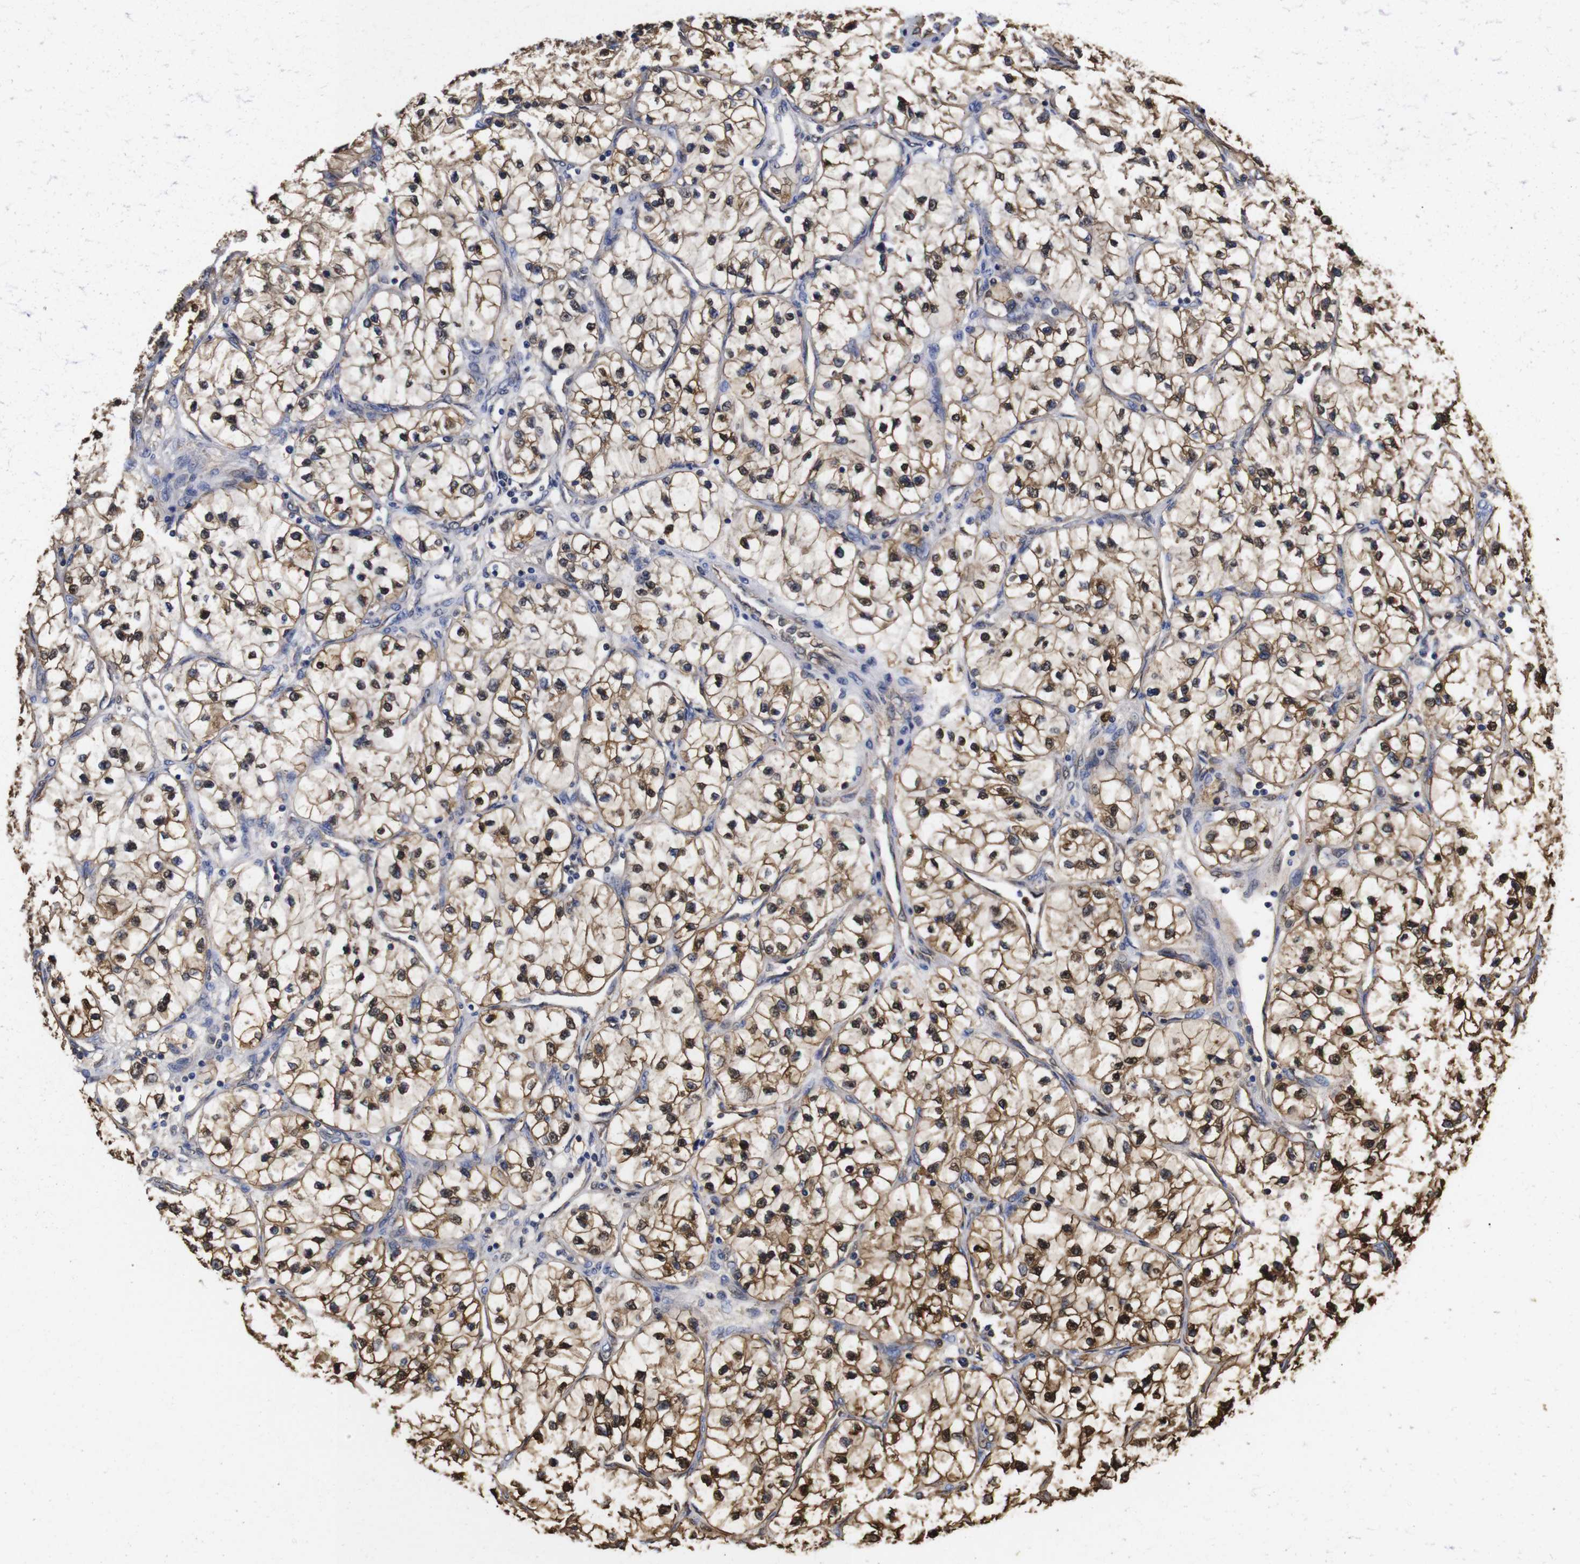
{"staining": {"intensity": "strong", "quantity": ">75%", "location": "cytoplasmic/membranous,nuclear"}, "tissue": "renal cancer", "cell_type": "Tumor cells", "image_type": "cancer", "snomed": [{"axis": "morphology", "description": "Adenocarcinoma, NOS"}, {"axis": "topography", "description": "Kidney"}], "caption": "The image shows staining of renal cancer (adenocarcinoma), revealing strong cytoplasmic/membranous and nuclear protein expression (brown color) within tumor cells. The staining was performed using DAB, with brown indicating positive protein expression. Nuclei are stained blue with hematoxylin.", "gene": "LRRCC1", "patient": {"sex": "female", "age": 57}}